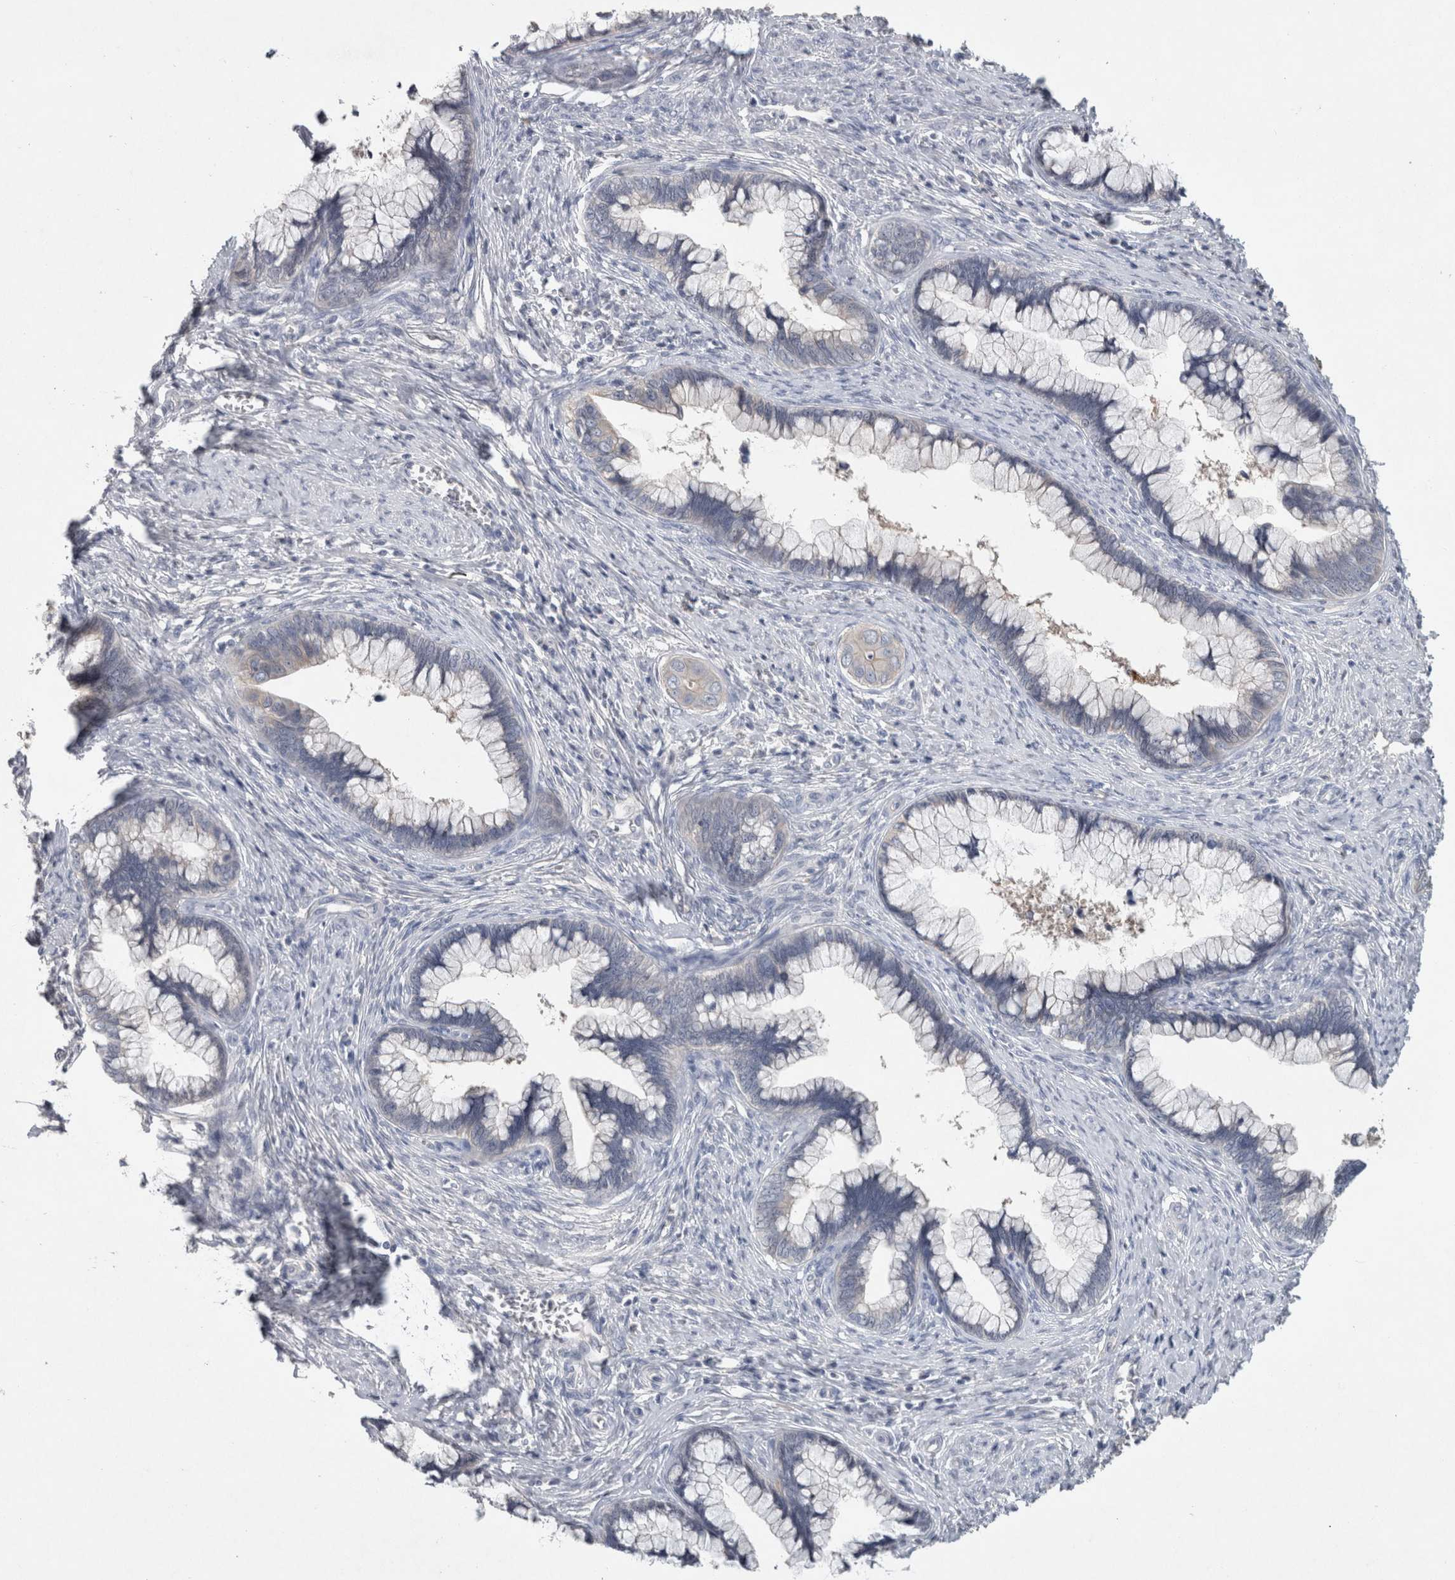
{"staining": {"intensity": "negative", "quantity": "none", "location": "none"}, "tissue": "cervical cancer", "cell_type": "Tumor cells", "image_type": "cancer", "snomed": [{"axis": "morphology", "description": "Adenocarcinoma, NOS"}, {"axis": "topography", "description": "Cervix"}], "caption": "Immunohistochemistry image of neoplastic tissue: human cervical adenocarcinoma stained with DAB reveals no significant protein expression in tumor cells. (DAB immunohistochemistry (IHC) visualized using brightfield microscopy, high magnification).", "gene": "HEXD", "patient": {"sex": "female", "age": 44}}